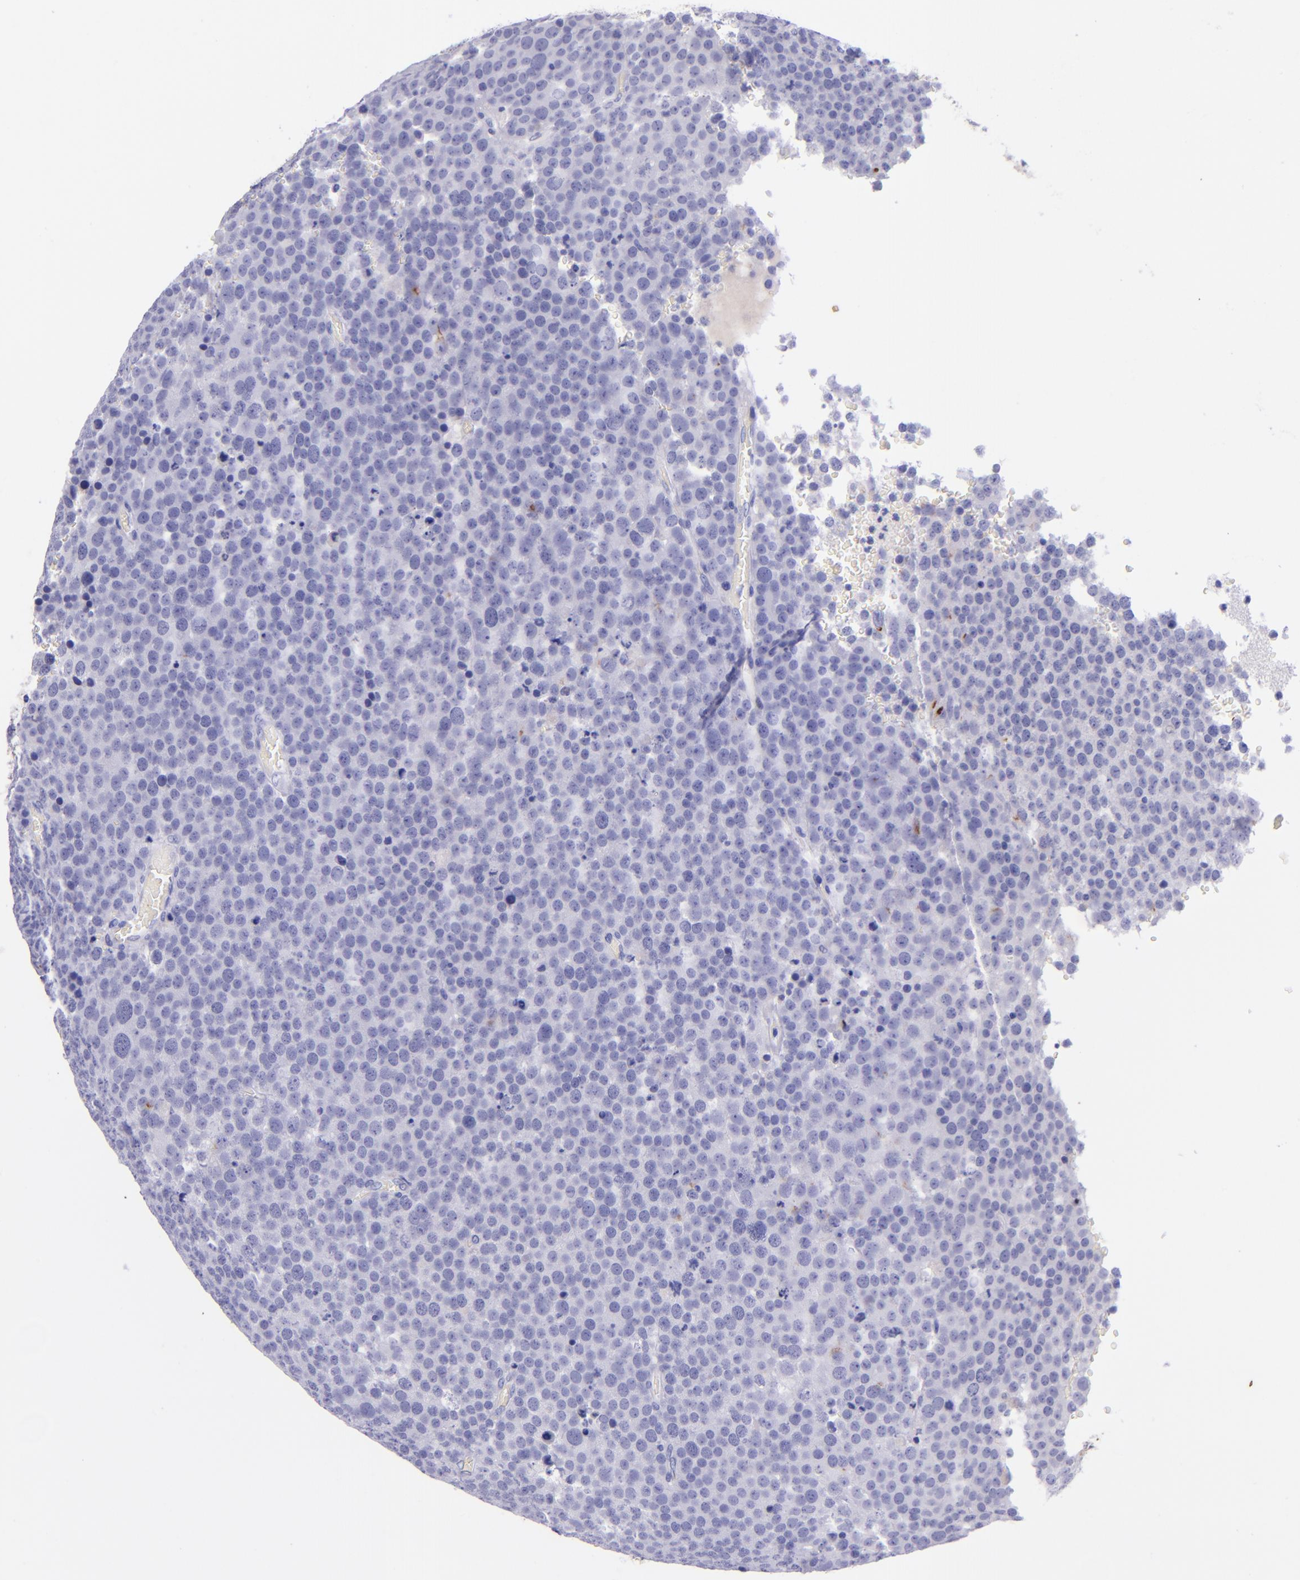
{"staining": {"intensity": "negative", "quantity": "none", "location": "none"}, "tissue": "testis cancer", "cell_type": "Tumor cells", "image_type": "cancer", "snomed": [{"axis": "morphology", "description": "Seminoma, NOS"}, {"axis": "topography", "description": "Testis"}], "caption": "High magnification brightfield microscopy of seminoma (testis) stained with DAB (3,3'-diaminobenzidine) (brown) and counterstained with hematoxylin (blue): tumor cells show no significant positivity. Nuclei are stained in blue.", "gene": "KRT4", "patient": {"sex": "male", "age": 71}}